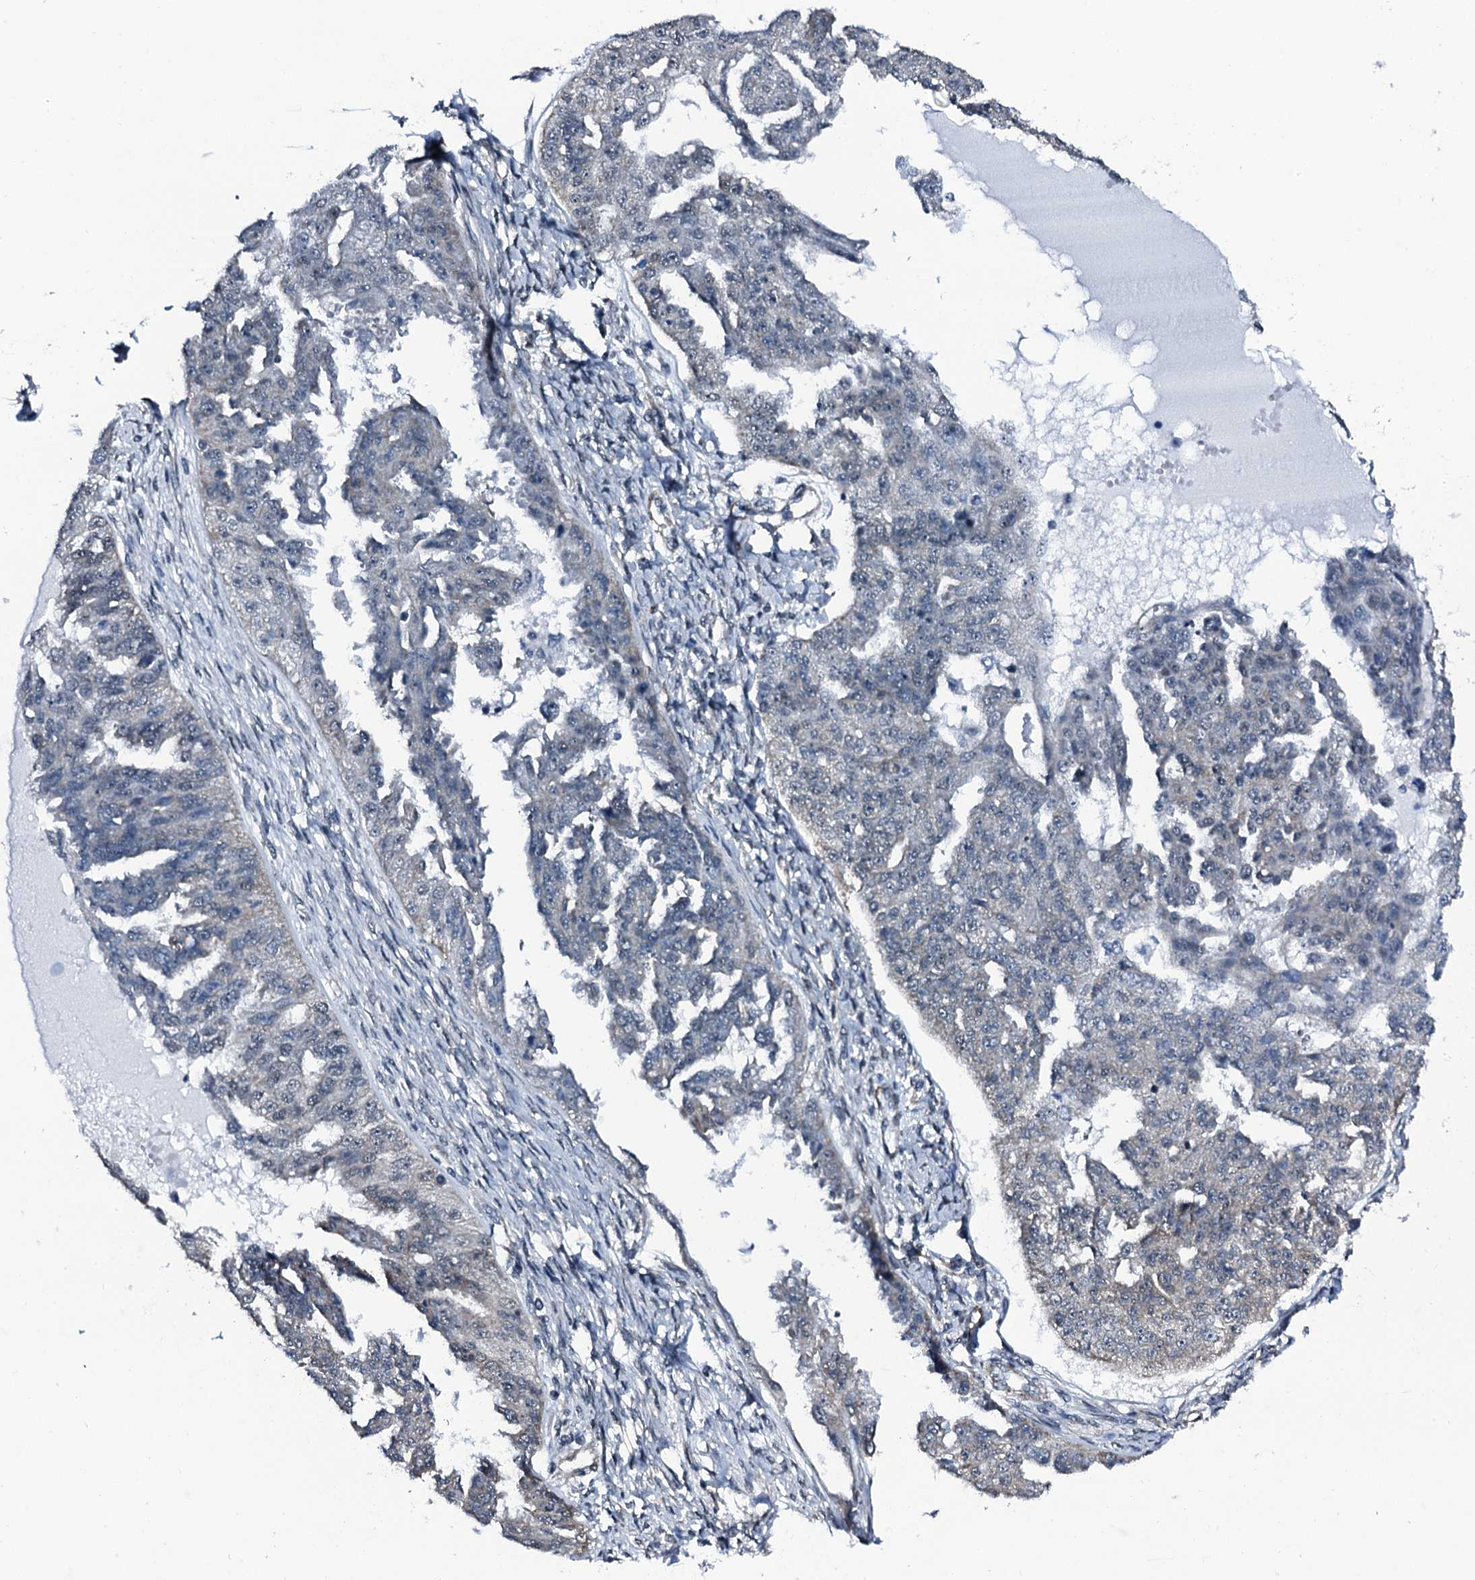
{"staining": {"intensity": "negative", "quantity": "none", "location": "none"}, "tissue": "ovarian cancer", "cell_type": "Tumor cells", "image_type": "cancer", "snomed": [{"axis": "morphology", "description": "Cystadenocarcinoma, serous, NOS"}, {"axis": "topography", "description": "Ovary"}], "caption": "Immunohistochemistry photomicrograph of neoplastic tissue: human serous cystadenocarcinoma (ovarian) stained with DAB demonstrates no significant protein expression in tumor cells. (Stains: DAB (3,3'-diaminobenzidine) immunohistochemistry (IHC) with hematoxylin counter stain, Microscopy: brightfield microscopy at high magnification).", "gene": "CWC15", "patient": {"sex": "female", "age": 58}}